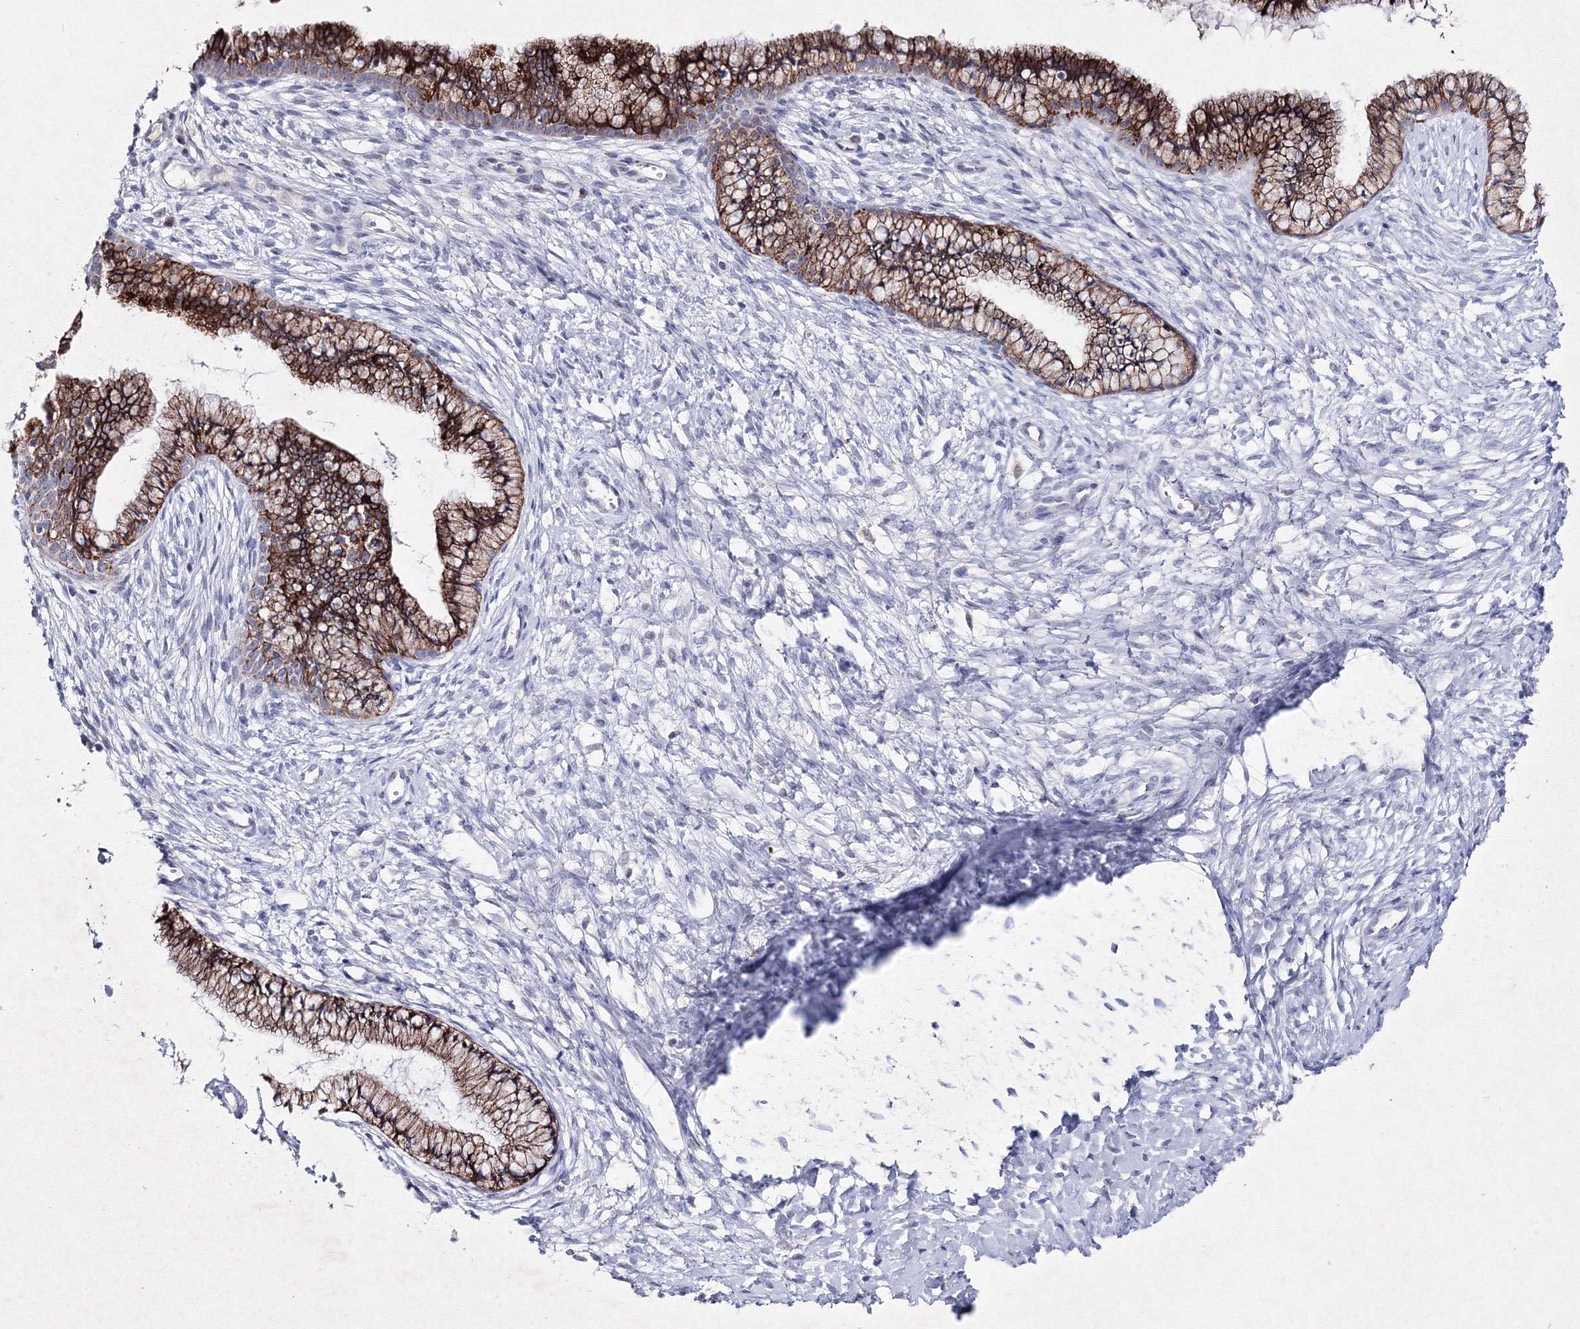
{"staining": {"intensity": "strong", "quantity": ">75%", "location": "cytoplasmic/membranous,nuclear"}, "tissue": "cervix", "cell_type": "Glandular cells", "image_type": "normal", "snomed": [{"axis": "morphology", "description": "Normal tissue, NOS"}, {"axis": "topography", "description": "Cervix"}], "caption": "Immunohistochemistry (IHC) micrograph of benign human cervix stained for a protein (brown), which exhibits high levels of strong cytoplasmic/membranous,nuclear positivity in about >75% of glandular cells.", "gene": "SMIM29", "patient": {"sex": "female", "age": 36}}